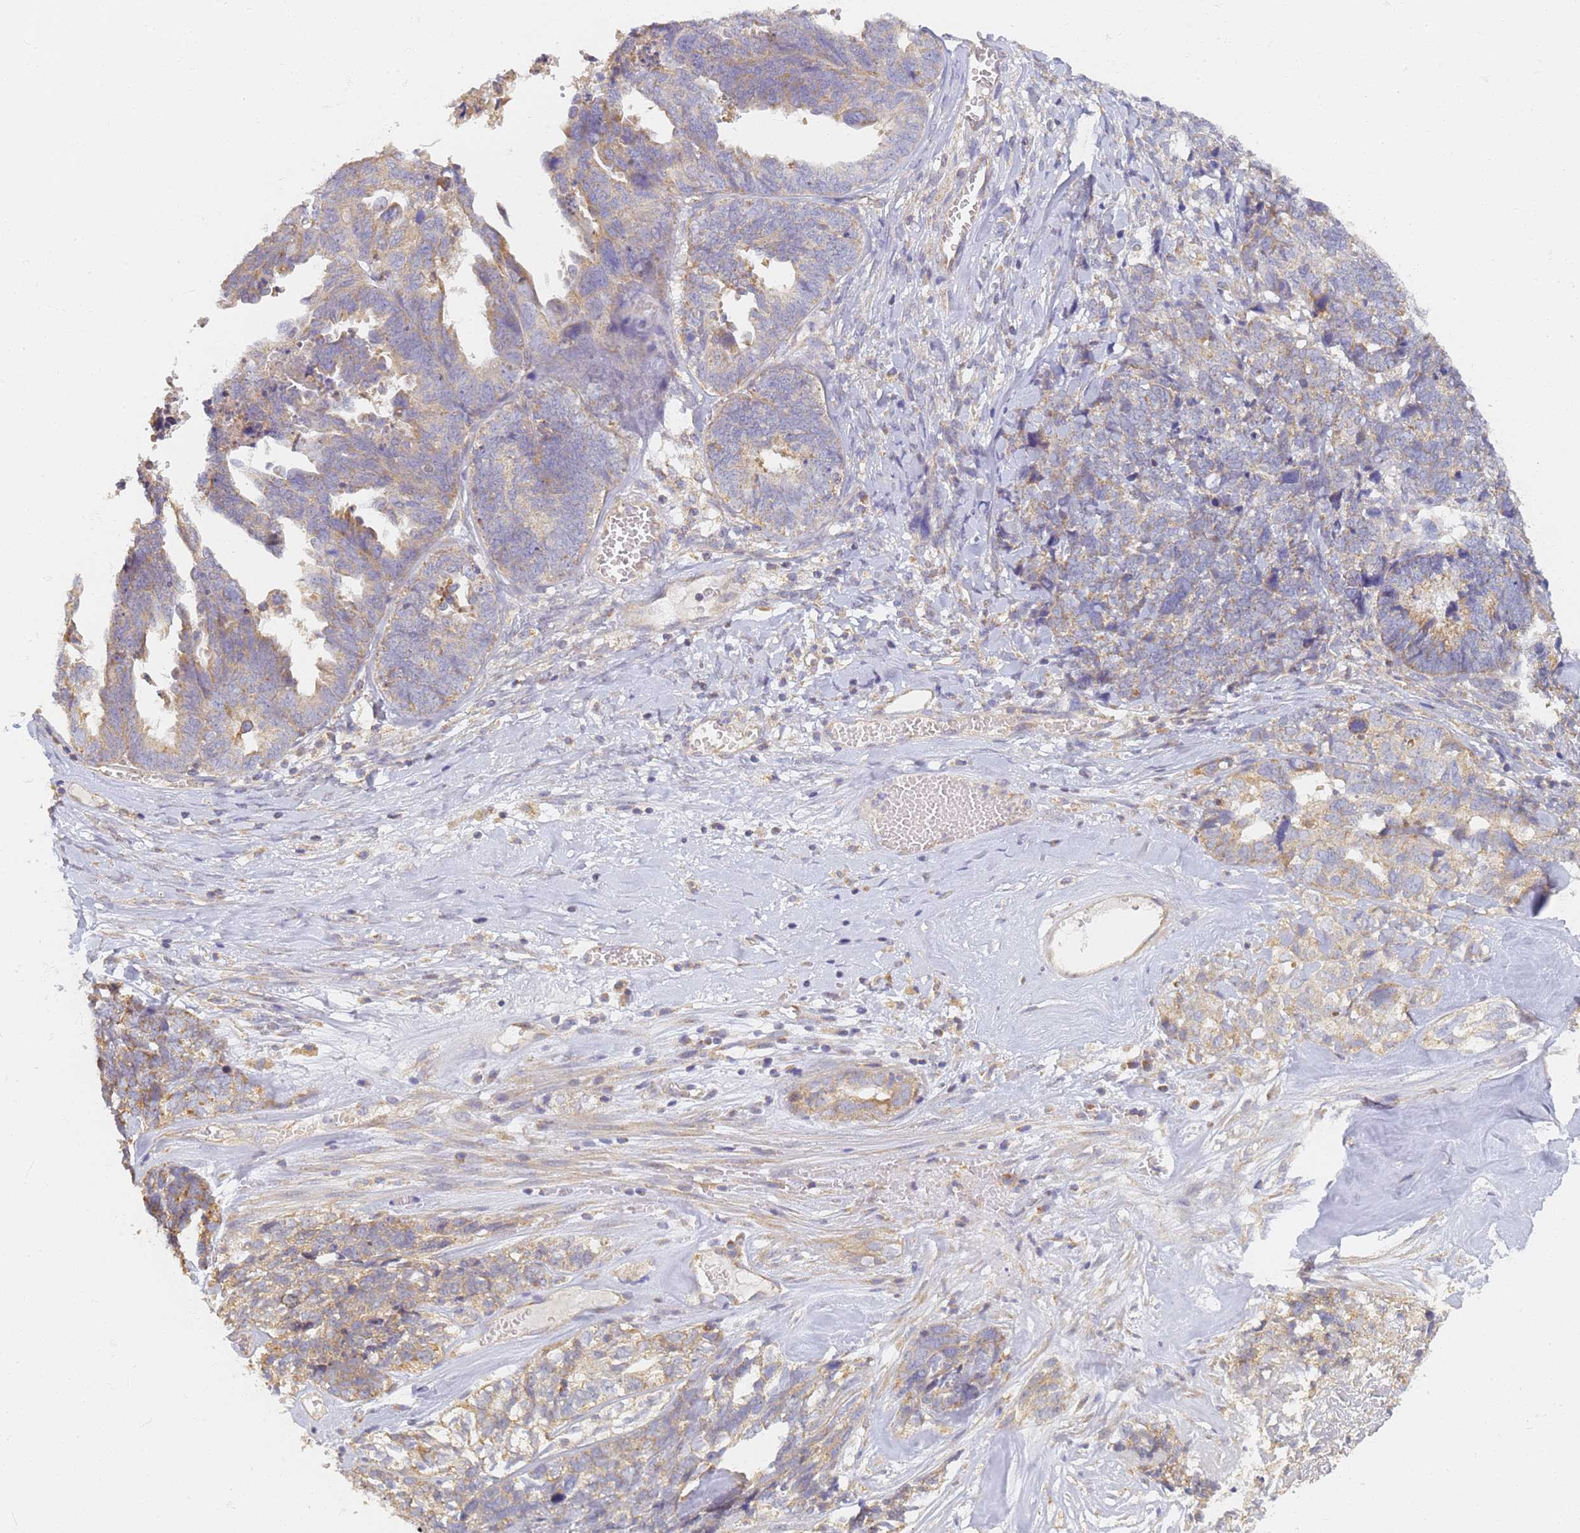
{"staining": {"intensity": "moderate", "quantity": "<25%", "location": "cytoplasmic/membranous"}, "tissue": "ovarian cancer", "cell_type": "Tumor cells", "image_type": "cancer", "snomed": [{"axis": "morphology", "description": "Cystadenocarcinoma, serous, NOS"}, {"axis": "topography", "description": "Ovary"}], "caption": "IHC image of ovarian cancer (serous cystadenocarcinoma) stained for a protein (brown), which displays low levels of moderate cytoplasmic/membranous positivity in about <25% of tumor cells.", "gene": "UTP23", "patient": {"sex": "female", "age": 79}}